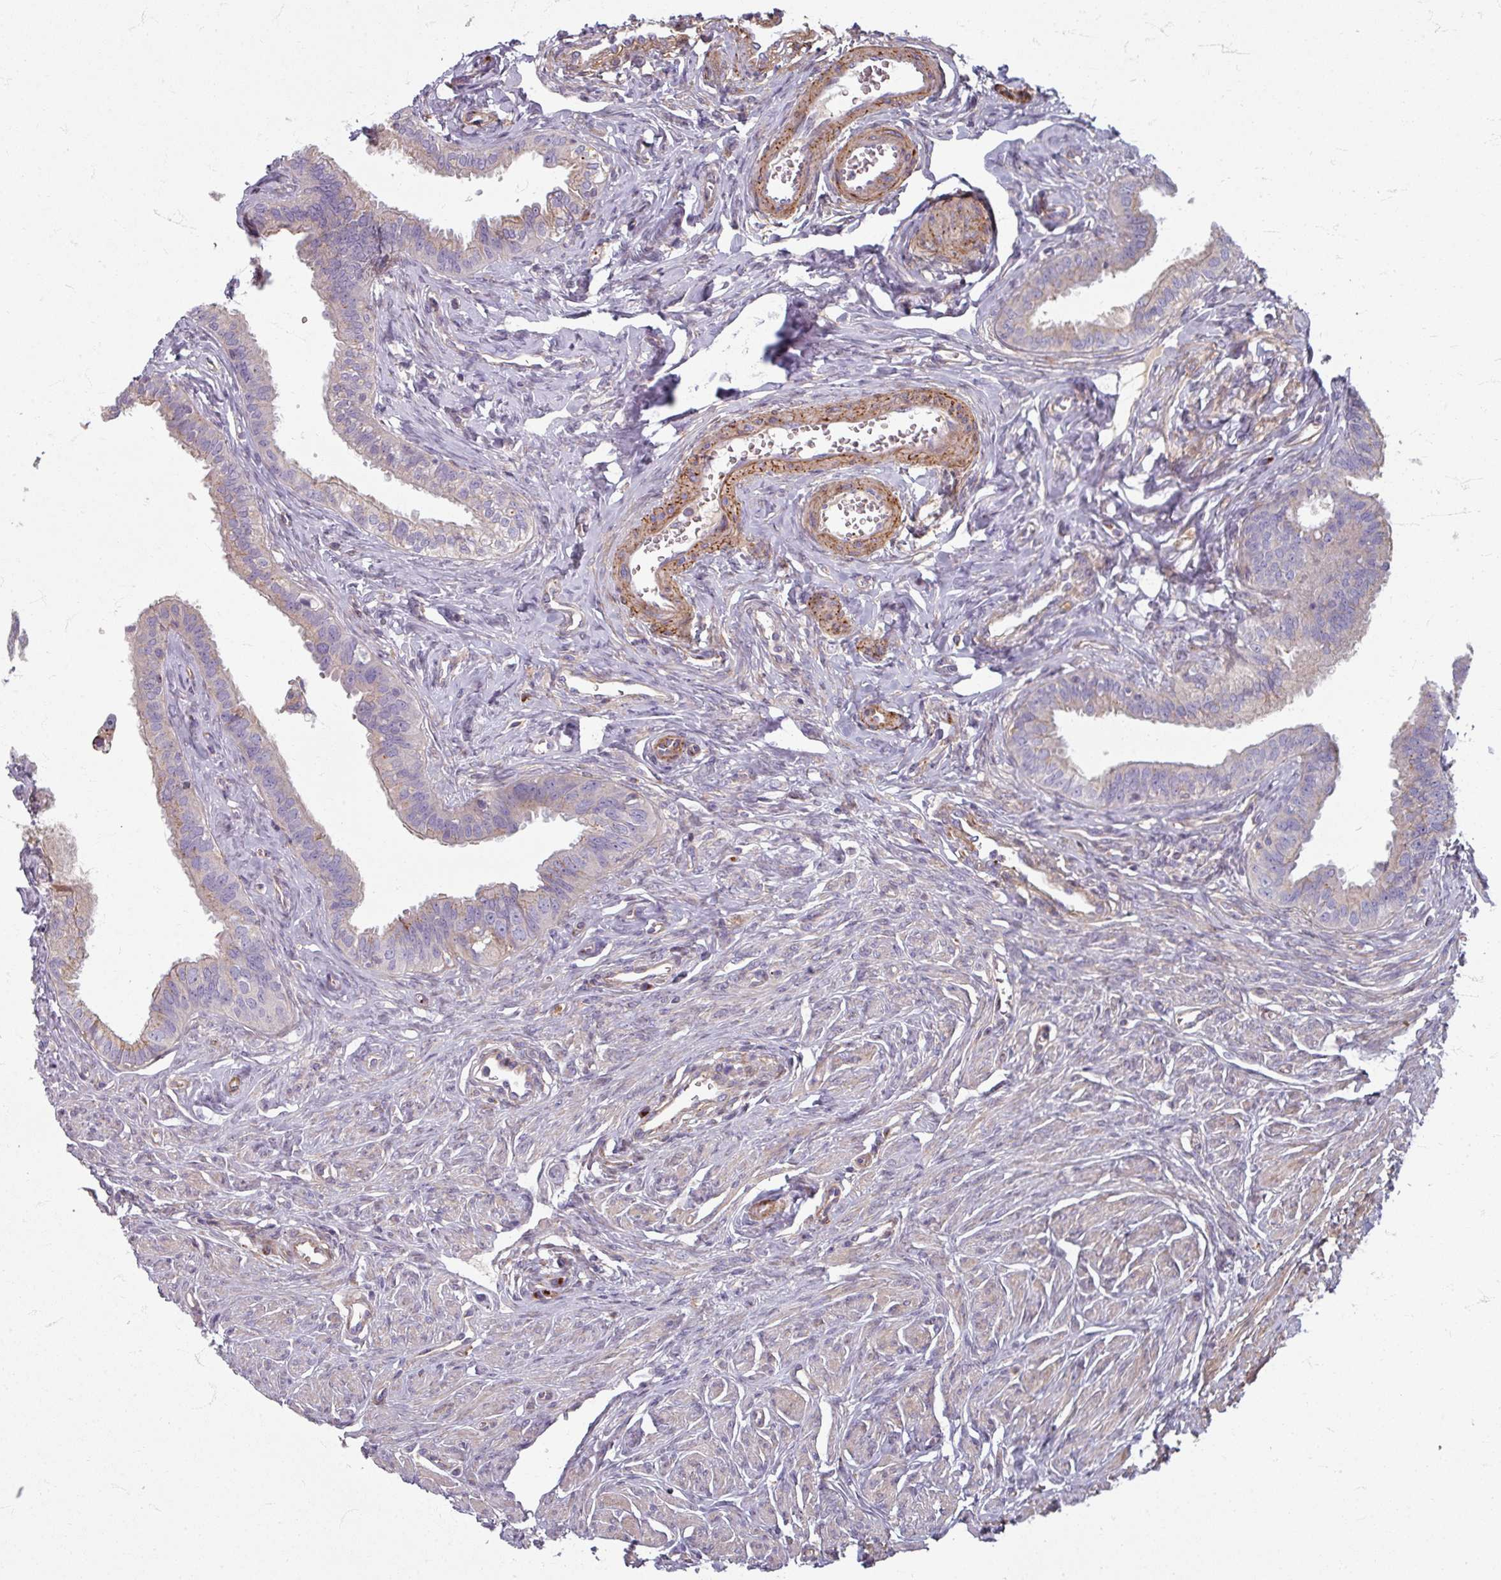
{"staining": {"intensity": "weak", "quantity": "<25%", "location": "cytoplasmic/membranous"}, "tissue": "fallopian tube", "cell_type": "Glandular cells", "image_type": "normal", "snomed": [{"axis": "morphology", "description": "Normal tissue, NOS"}, {"axis": "morphology", "description": "Carcinoma, NOS"}, {"axis": "topography", "description": "Fallopian tube"}, {"axis": "topography", "description": "Ovary"}], "caption": "The immunohistochemistry image has no significant positivity in glandular cells of fallopian tube.", "gene": "GABARAPL1", "patient": {"sex": "female", "age": 59}}